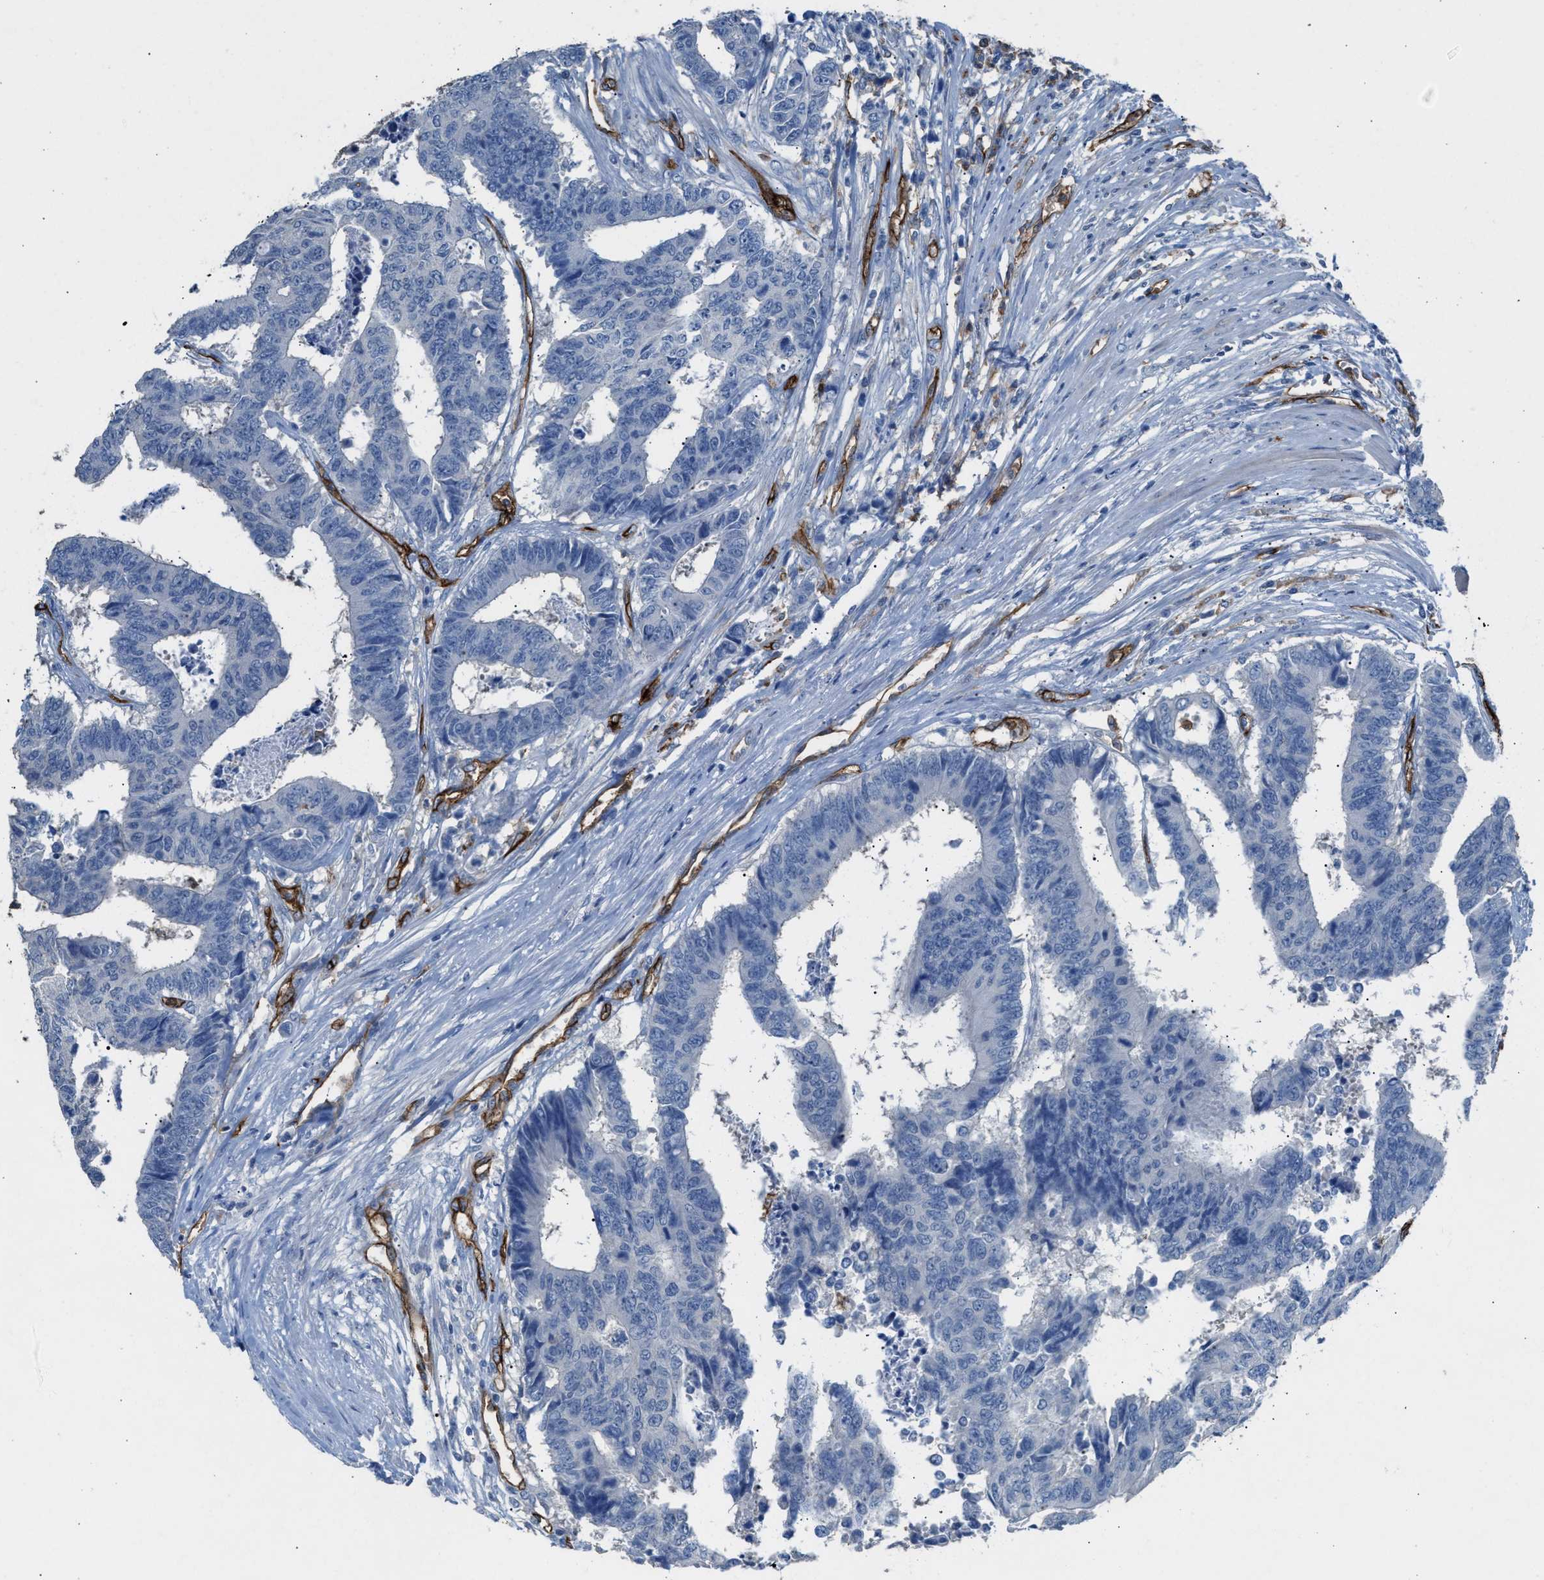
{"staining": {"intensity": "negative", "quantity": "none", "location": "none"}, "tissue": "colorectal cancer", "cell_type": "Tumor cells", "image_type": "cancer", "snomed": [{"axis": "morphology", "description": "Adenocarcinoma, NOS"}, {"axis": "topography", "description": "Rectum"}], "caption": "Photomicrograph shows no significant protein positivity in tumor cells of colorectal cancer (adenocarcinoma).", "gene": "DYSF", "patient": {"sex": "male", "age": 84}}